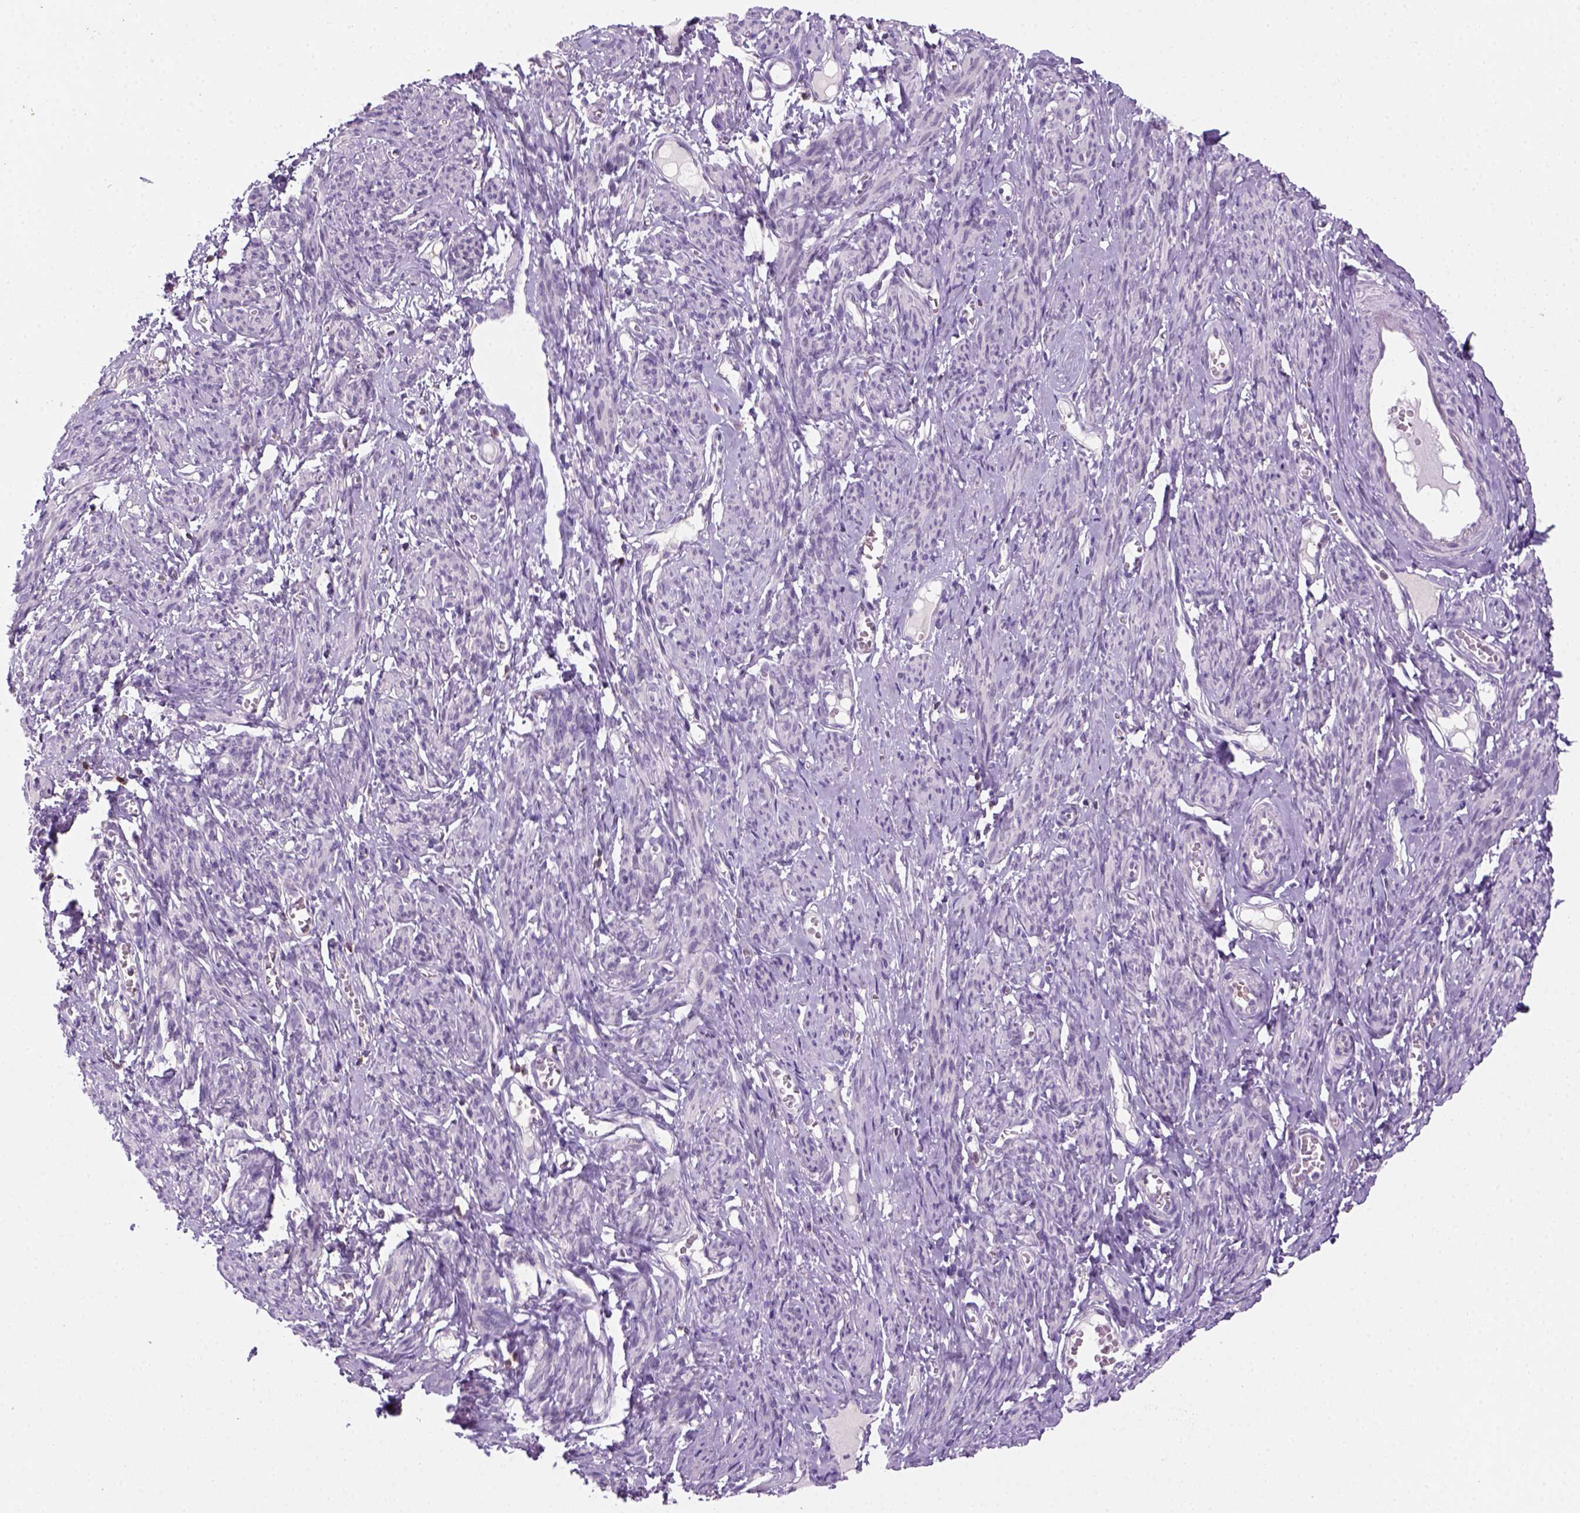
{"staining": {"intensity": "negative", "quantity": "none", "location": "none"}, "tissue": "smooth muscle", "cell_type": "Smooth muscle cells", "image_type": "normal", "snomed": [{"axis": "morphology", "description": "Normal tissue, NOS"}, {"axis": "topography", "description": "Smooth muscle"}], "caption": "The immunohistochemistry histopathology image has no significant positivity in smooth muscle cells of smooth muscle. (DAB IHC, high magnification).", "gene": "GOT1", "patient": {"sex": "female", "age": 65}}